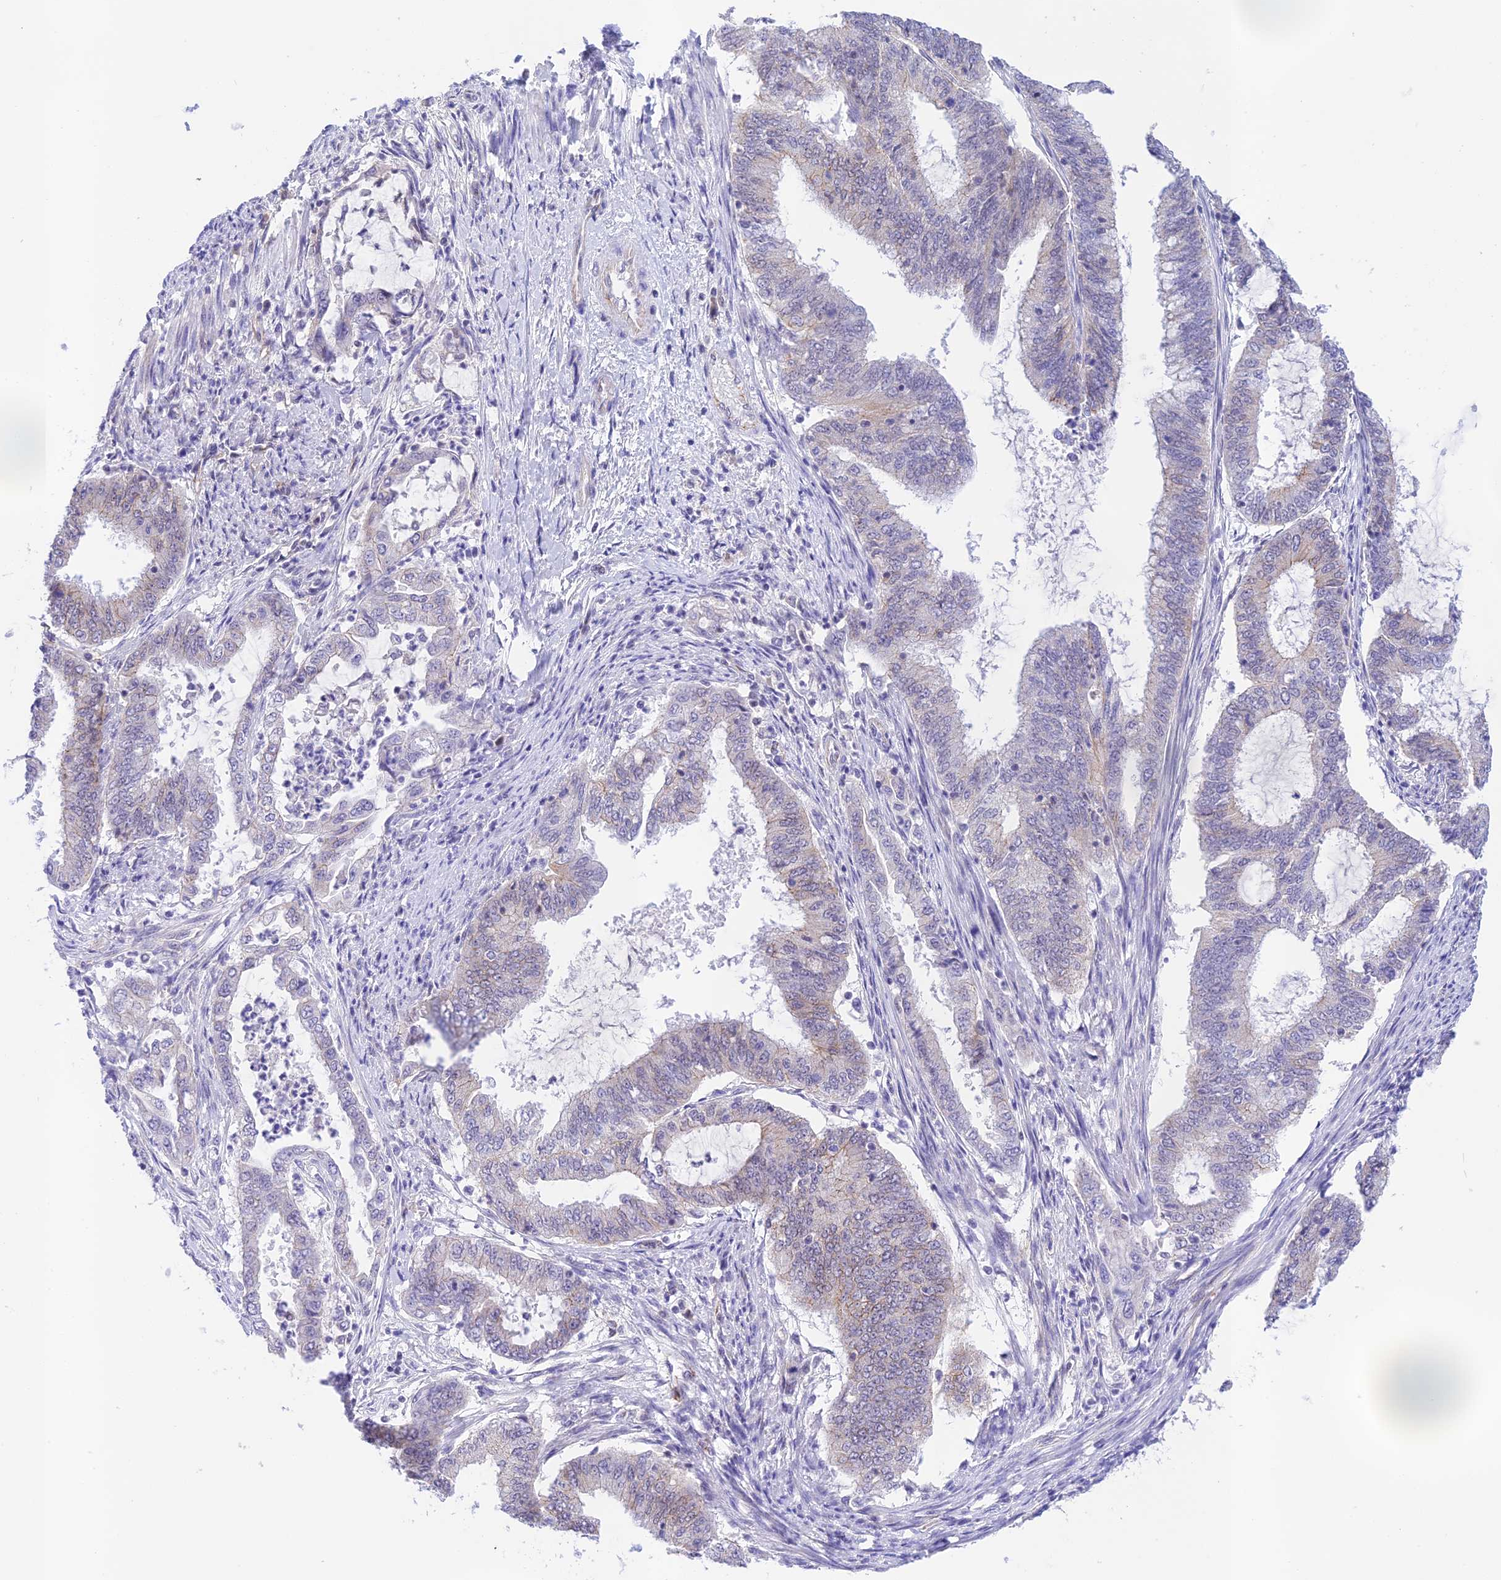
{"staining": {"intensity": "weak", "quantity": "<25%", "location": "cytoplasmic/membranous"}, "tissue": "endometrial cancer", "cell_type": "Tumor cells", "image_type": "cancer", "snomed": [{"axis": "morphology", "description": "Adenocarcinoma, NOS"}, {"axis": "topography", "description": "Endometrium"}], "caption": "A histopathology image of adenocarcinoma (endometrial) stained for a protein exhibits no brown staining in tumor cells. (Brightfield microscopy of DAB immunohistochemistry (IHC) at high magnification).", "gene": "THAP11", "patient": {"sex": "female", "age": 51}}